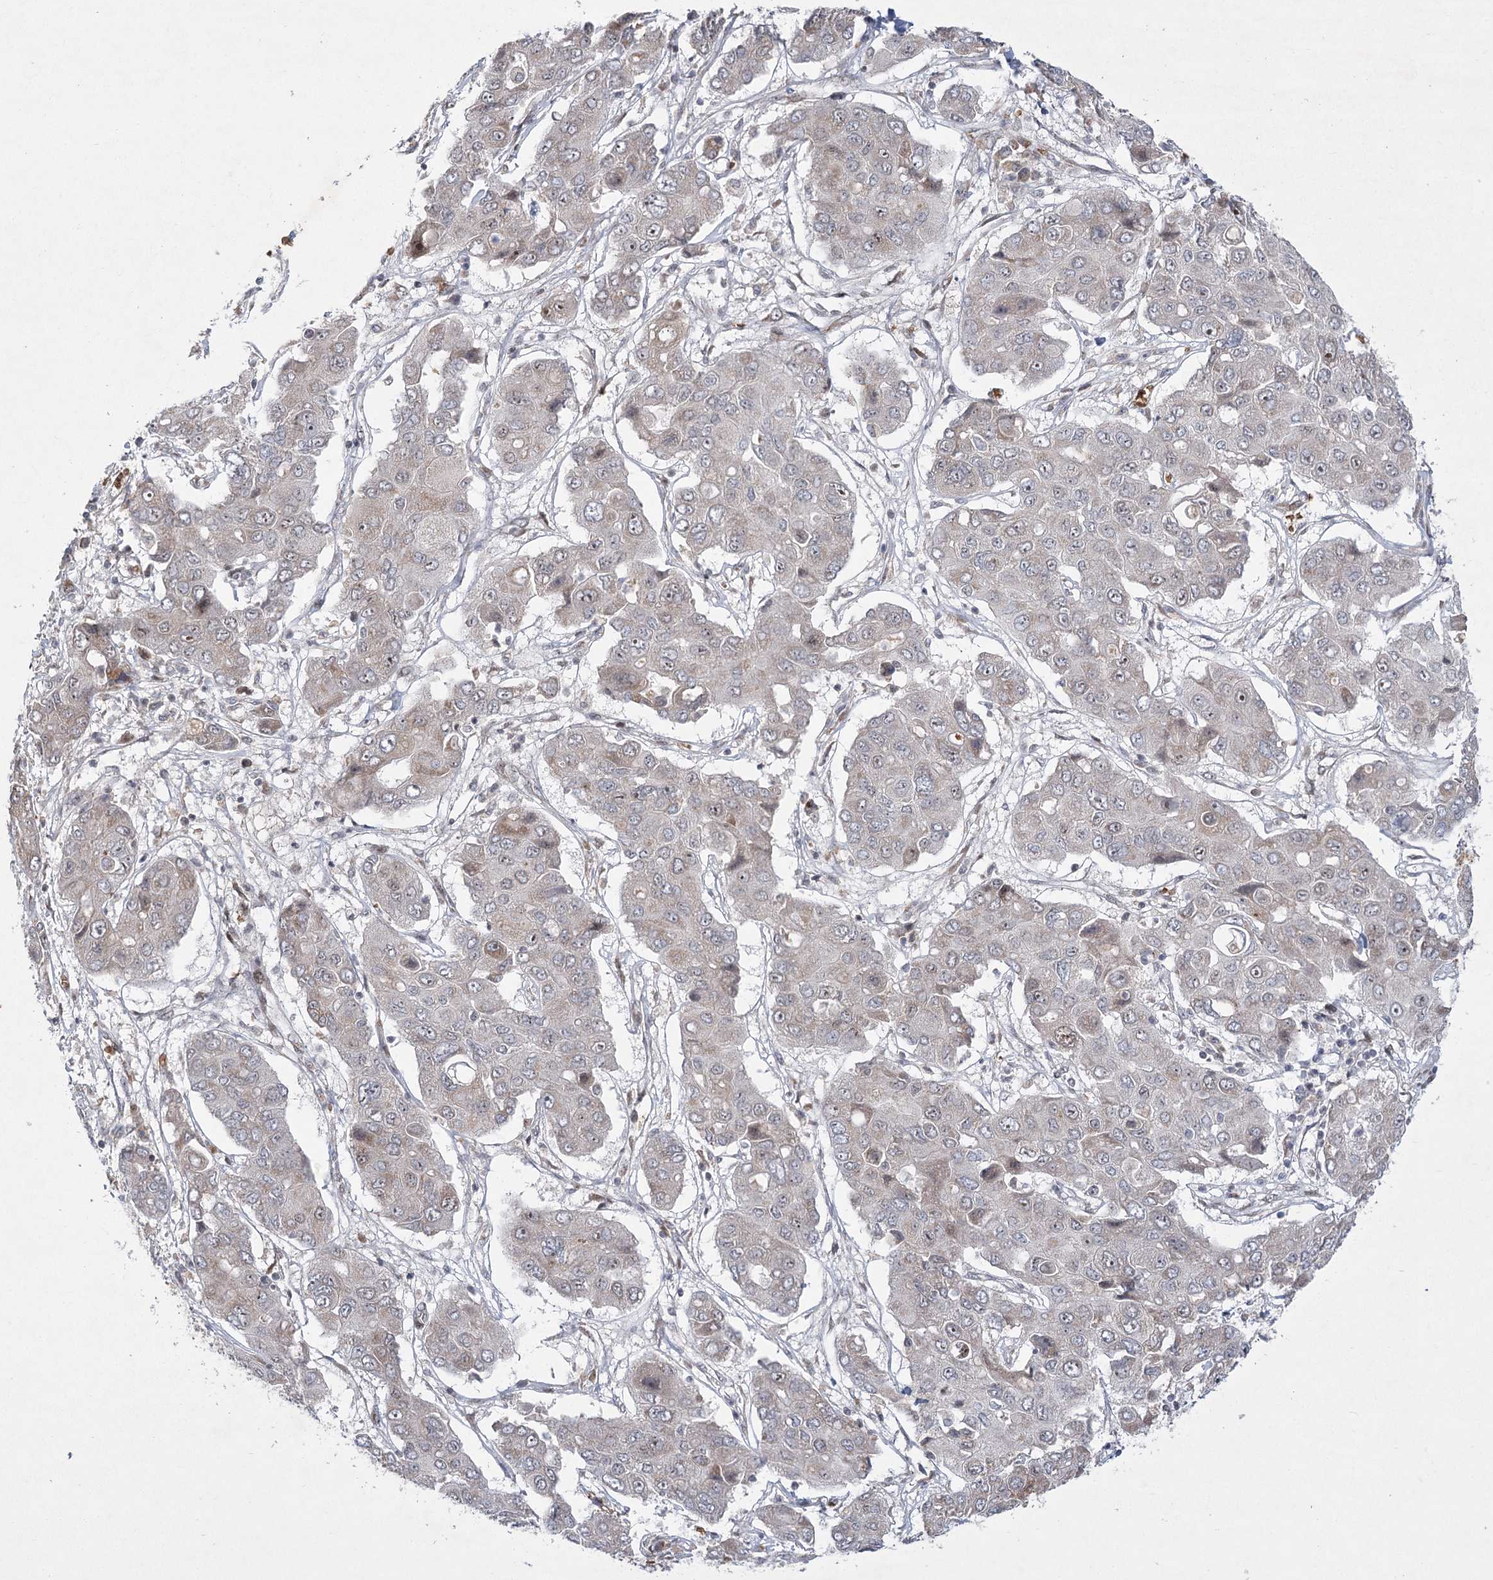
{"staining": {"intensity": "negative", "quantity": "none", "location": "none"}, "tissue": "liver cancer", "cell_type": "Tumor cells", "image_type": "cancer", "snomed": [{"axis": "morphology", "description": "Cholangiocarcinoma"}, {"axis": "topography", "description": "Liver"}], "caption": "Tumor cells are negative for brown protein staining in cholangiocarcinoma (liver). The staining is performed using DAB brown chromogen with nuclei counter-stained in using hematoxylin.", "gene": "NSMCE4A", "patient": {"sex": "male", "age": 67}}